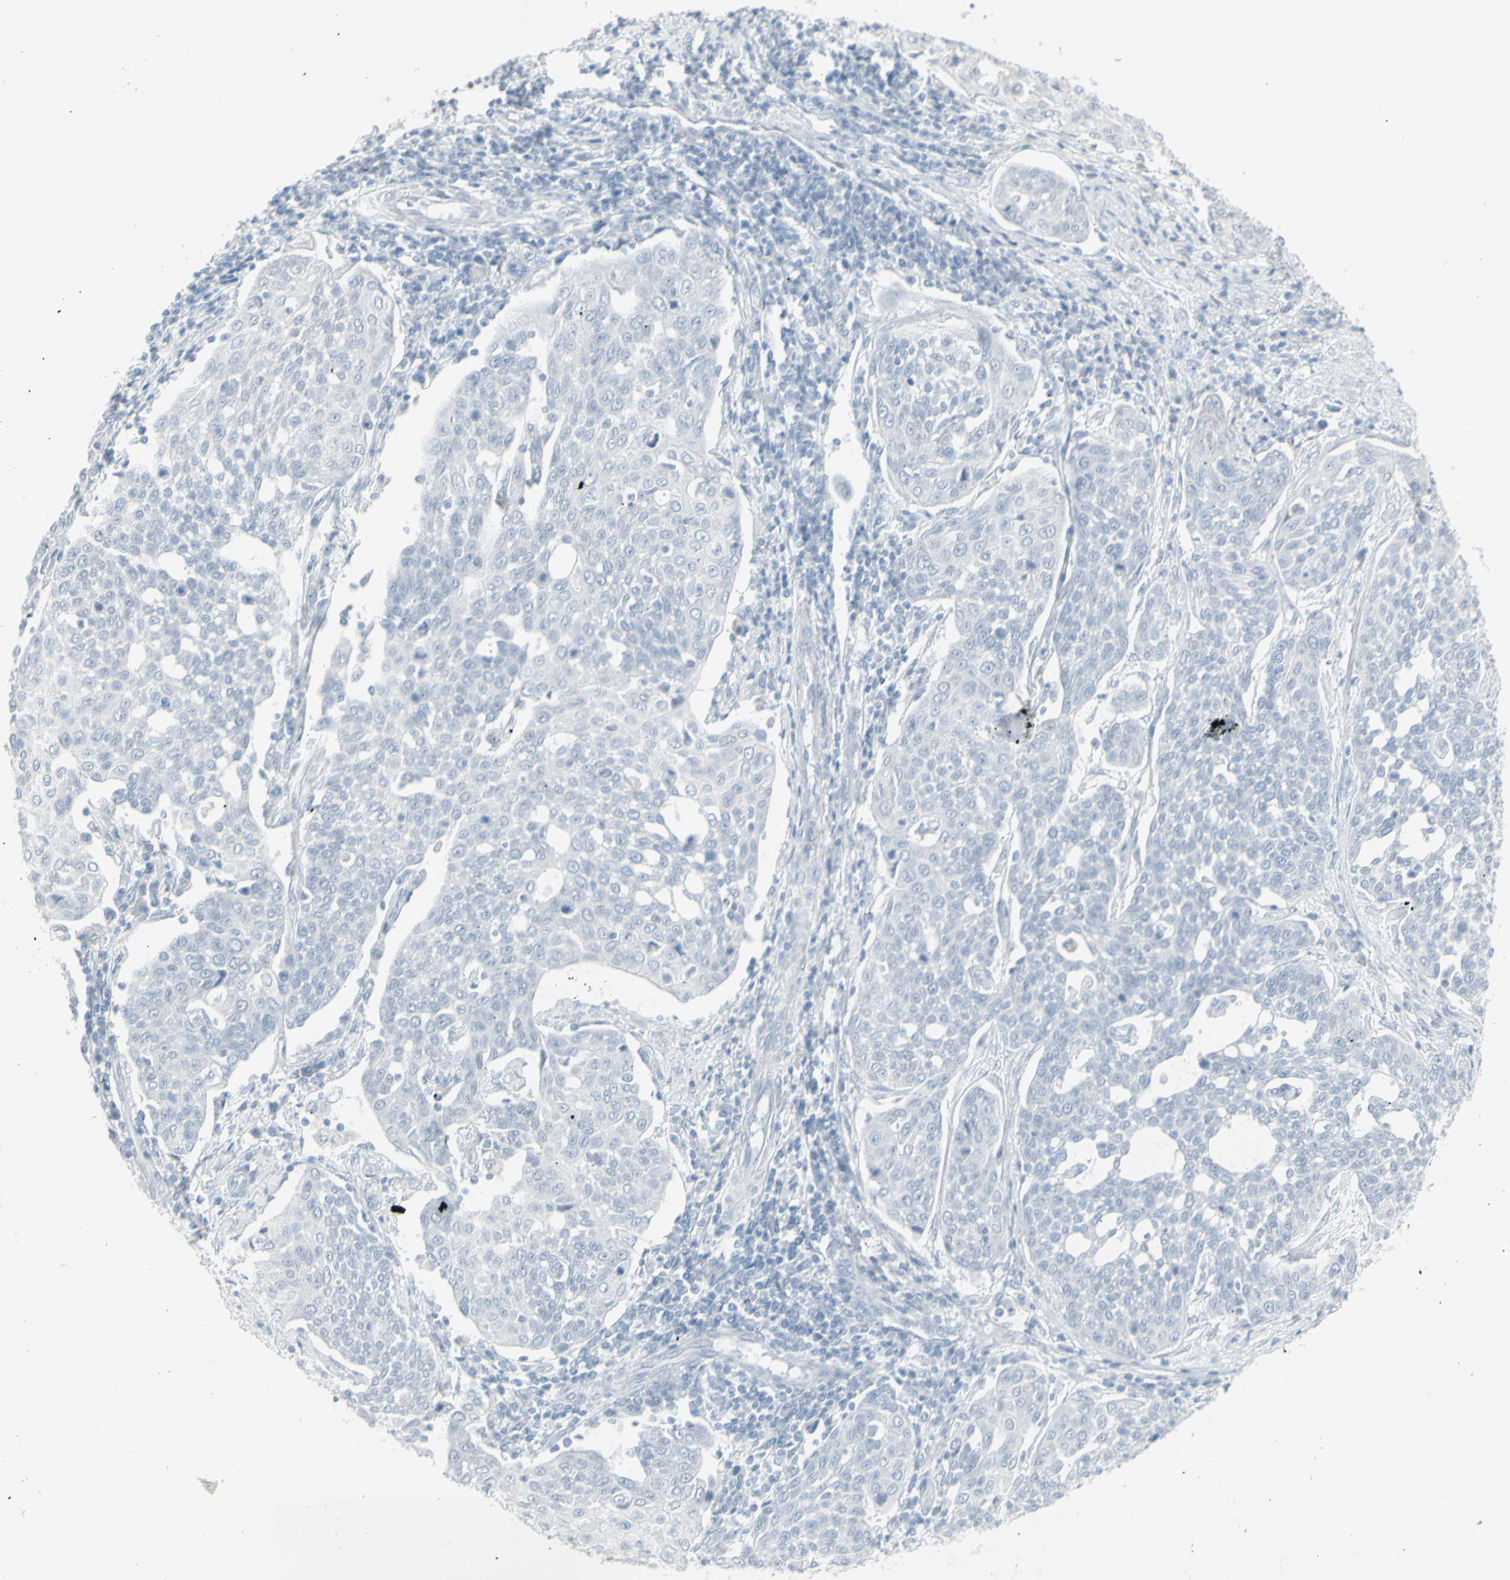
{"staining": {"intensity": "negative", "quantity": "none", "location": "none"}, "tissue": "cervical cancer", "cell_type": "Tumor cells", "image_type": "cancer", "snomed": [{"axis": "morphology", "description": "Squamous cell carcinoma, NOS"}, {"axis": "topography", "description": "Cervix"}], "caption": "Cervical cancer (squamous cell carcinoma) was stained to show a protein in brown. There is no significant positivity in tumor cells.", "gene": "YBX2", "patient": {"sex": "female", "age": 34}}